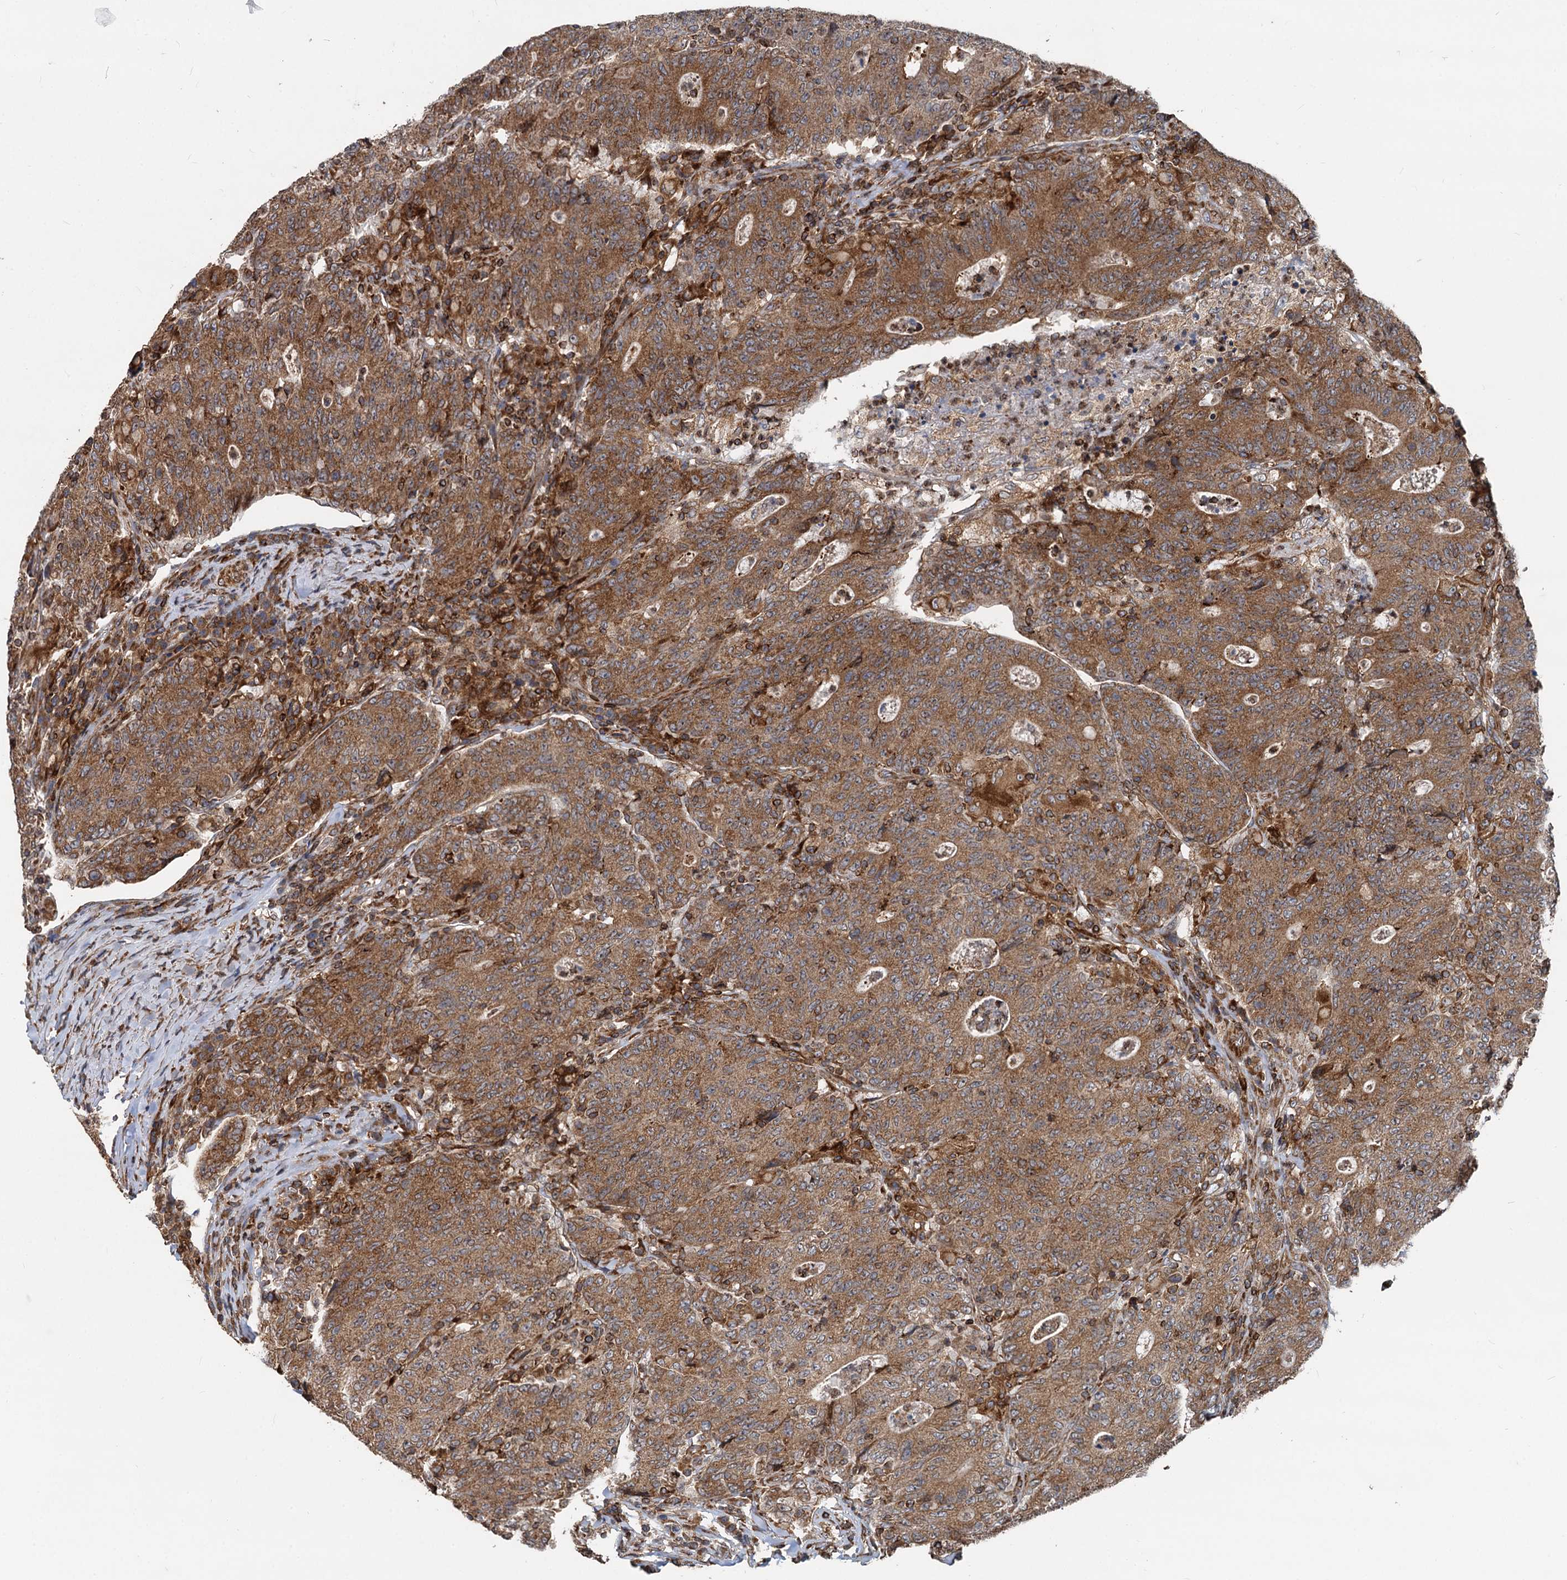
{"staining": {"intensity": "moderate", "quantity": ">75%", "location": "cytoplasmic/membranous"}, "tissue": "colorectal cancer", "cell_type": "Tumor cells", "image_type": "cancer", "snomed": [{"axis": "morphology", "description": "Adenocarcinoma, NOS"}, {"axis": "topography", "description": "Colon"}], "caption": "Immunohistochemical staining of colorectal adenocarcinoma displays moderate cytoplasmic/membranous protein positivity in about >75% of tumor cells. (Brightfield microscopy of DAB IHC at high magnification).", "gene": "STIM1", "patient": {"sex": "female", "age": 75}}